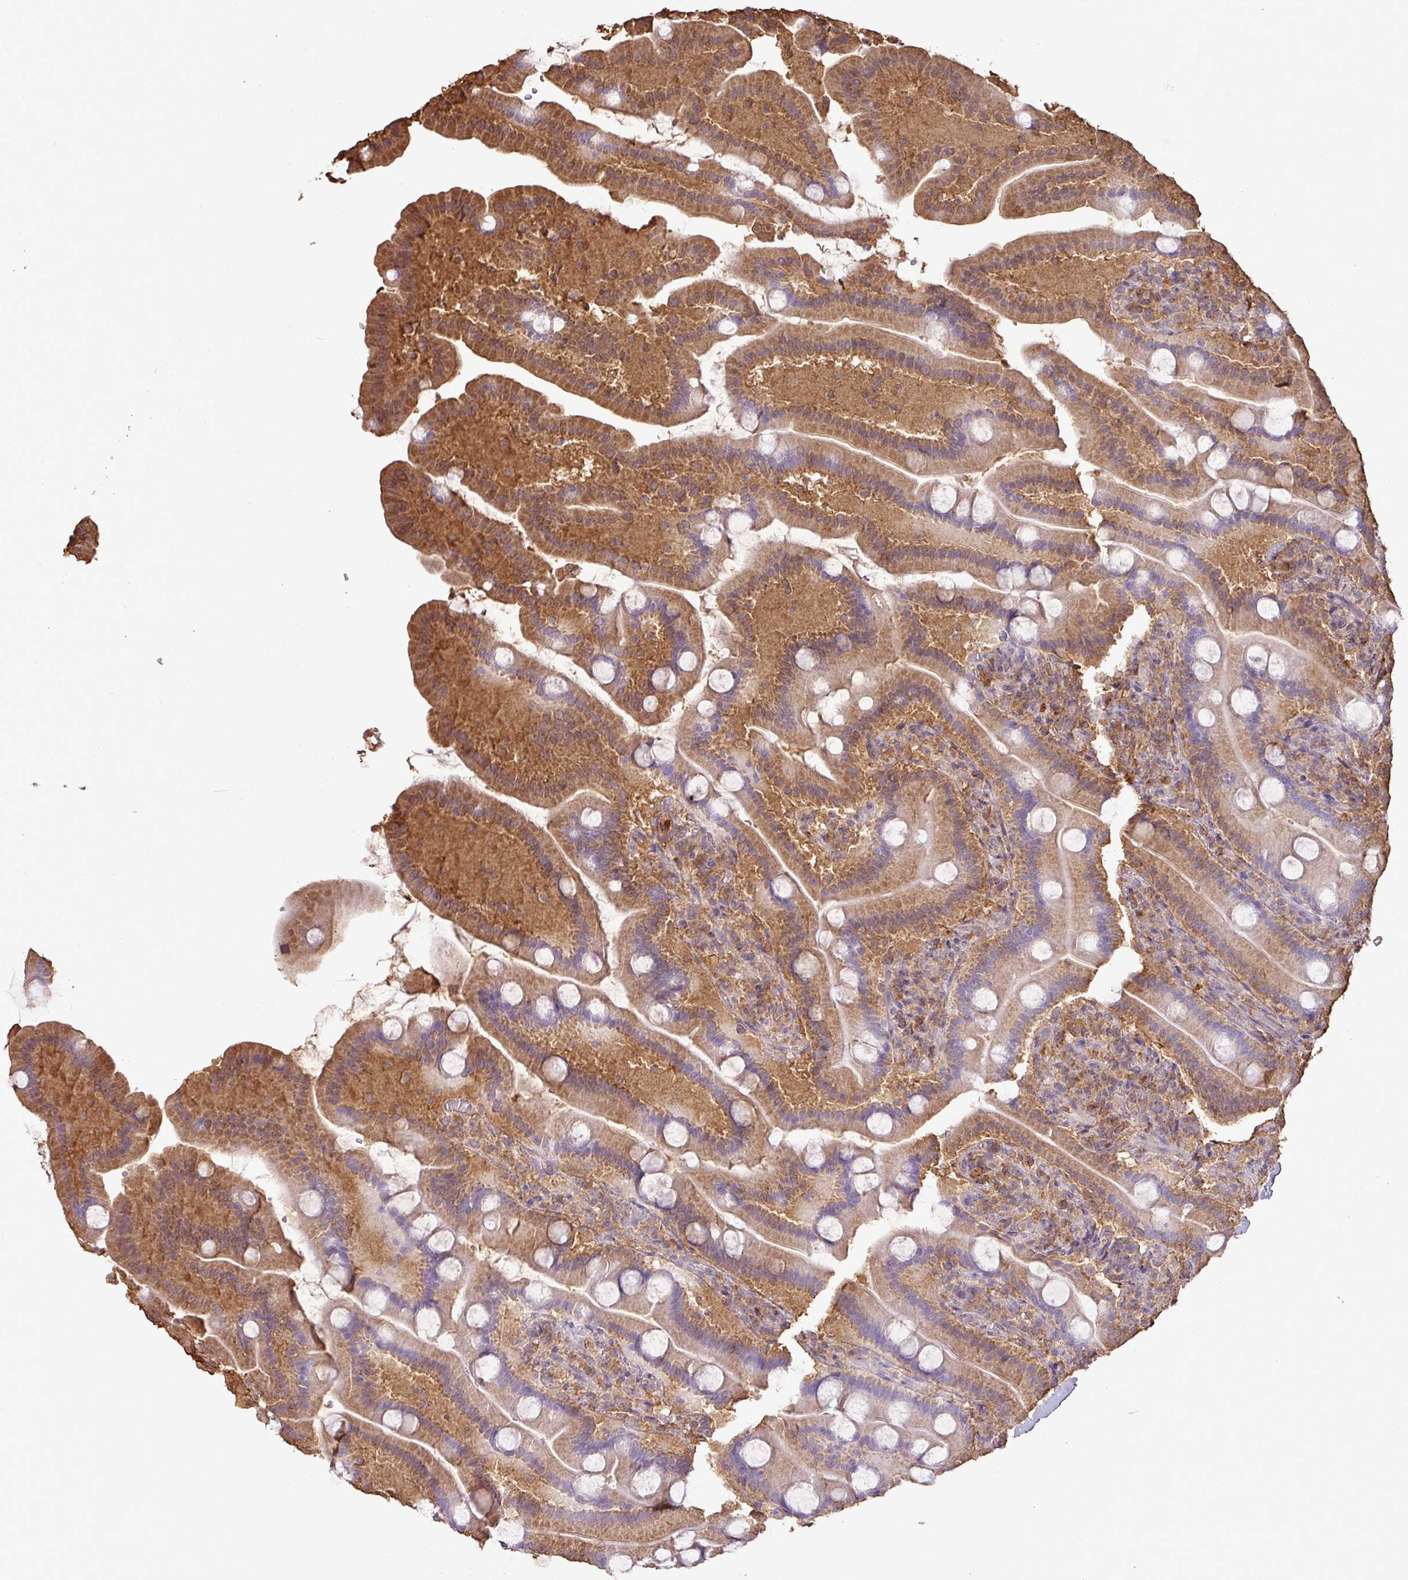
{"staining": {"intensity": "moderate", "quantity": ">75%", "location": "cytoplasmic/membranous"}, "tissue": "duodenum", "cell_type": "Glandular cells", "image_type": "normal", "snomed": [{"axis": "morphology", "description": "Normal tissue, NOS"}, {"axis": "topography", "description": "Duodenum"}], "caption": "About >75% of glandular cells in unremarkable duodenum display moderate cytoplasmic/membranous protein expression as visualized by brown immunohistochemical staining.", "gene": "ATAT1", "patient": {"sex": "male", "age": 55}}